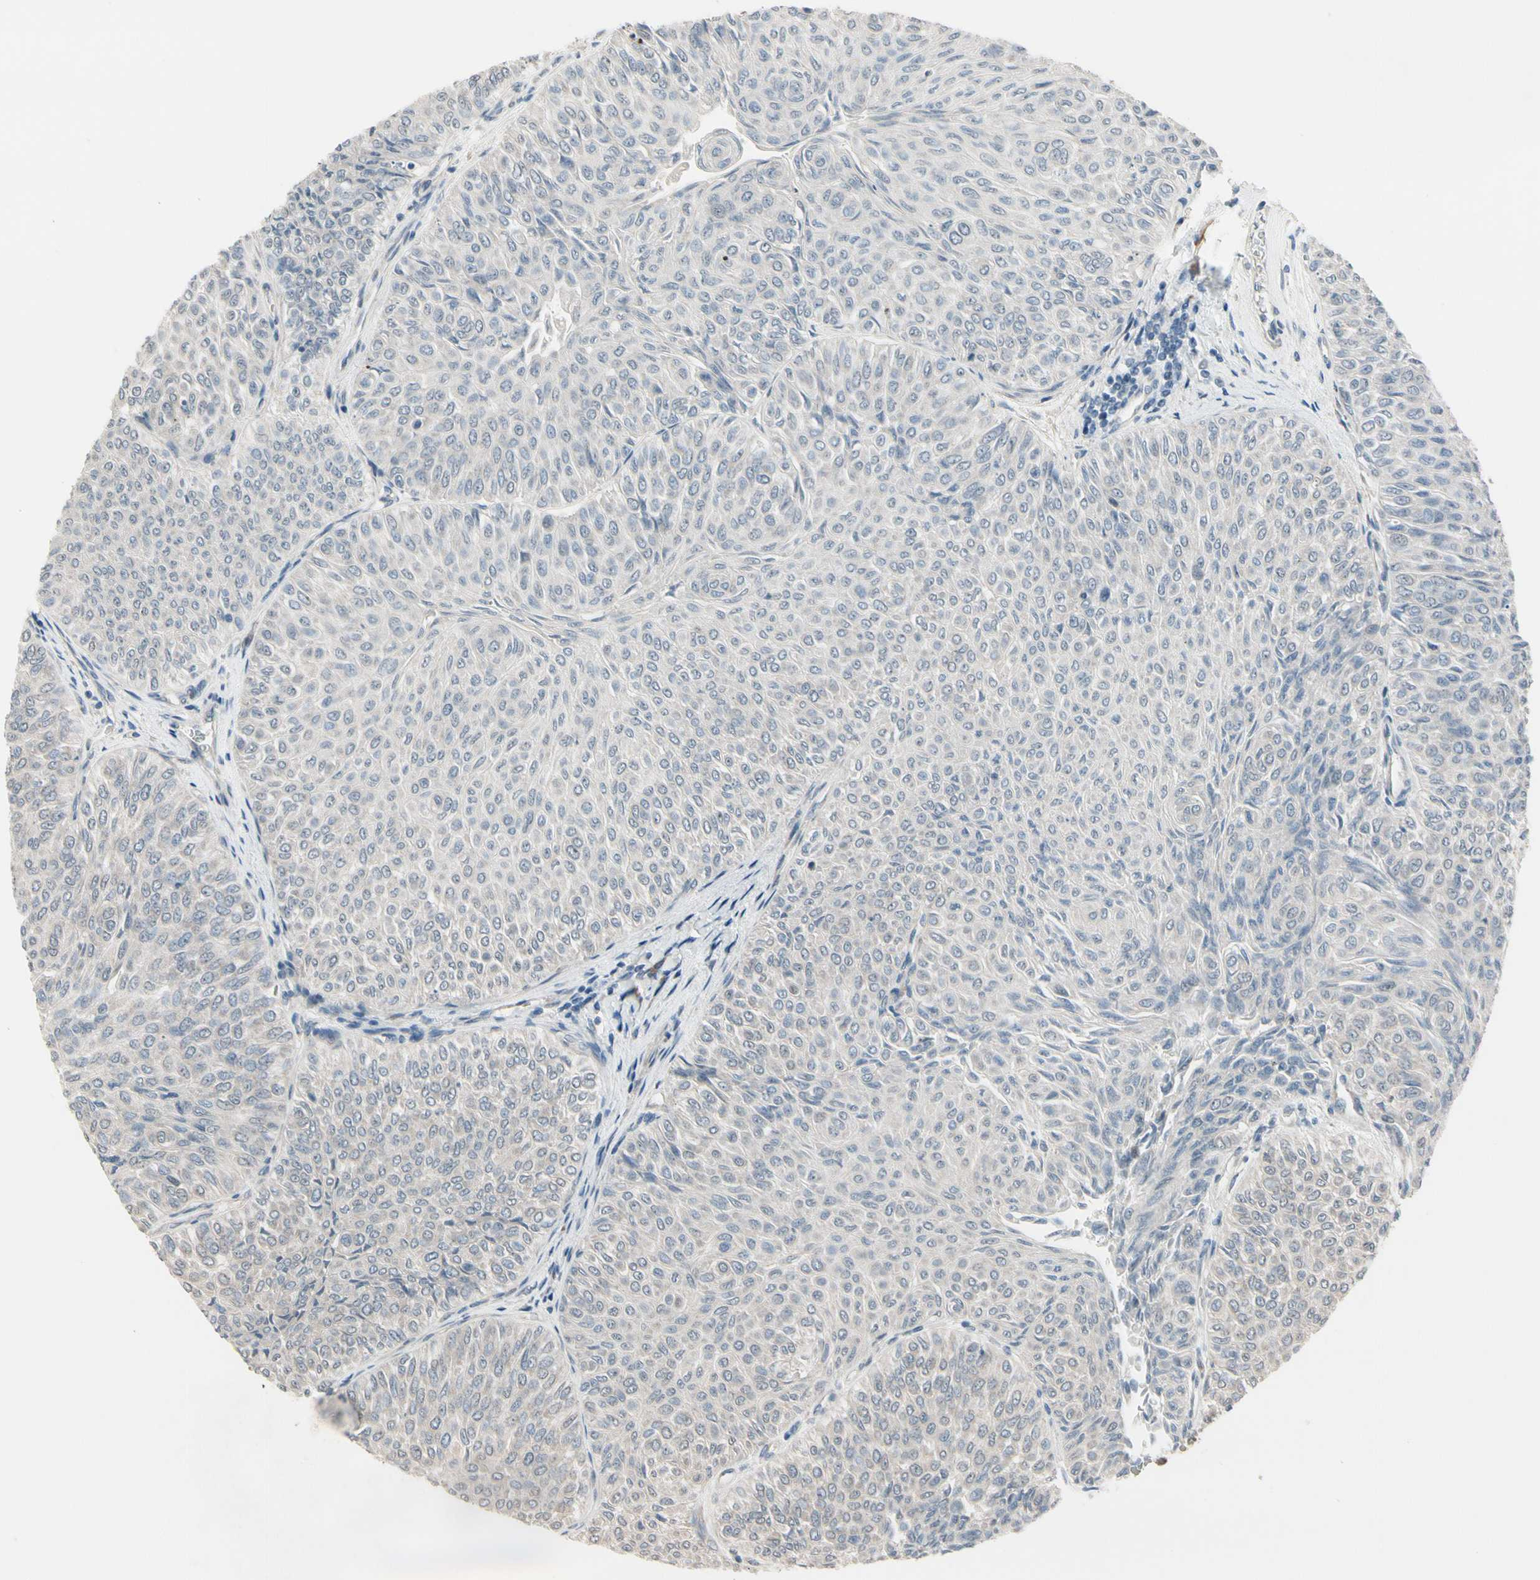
{"staining": {"intensity": "weak", "quantity": "<25%", "location": "nuclear"}, "tissue": "urothelial cancer", "cell_type": "Tumor cells", "image_type": "cancer", "snomed": [{"axis": "morphology", "description": "Urothelial carcinoma, Low grade"}, {"axis": "topography", "description": "Urinary bladder"}], "caption": "A histopathology image of human low-grade urothelial carcinoma is negative for staining in tumor cells.", "gene": "SNX29", "patient": {"sex": "male", "age": 78}}